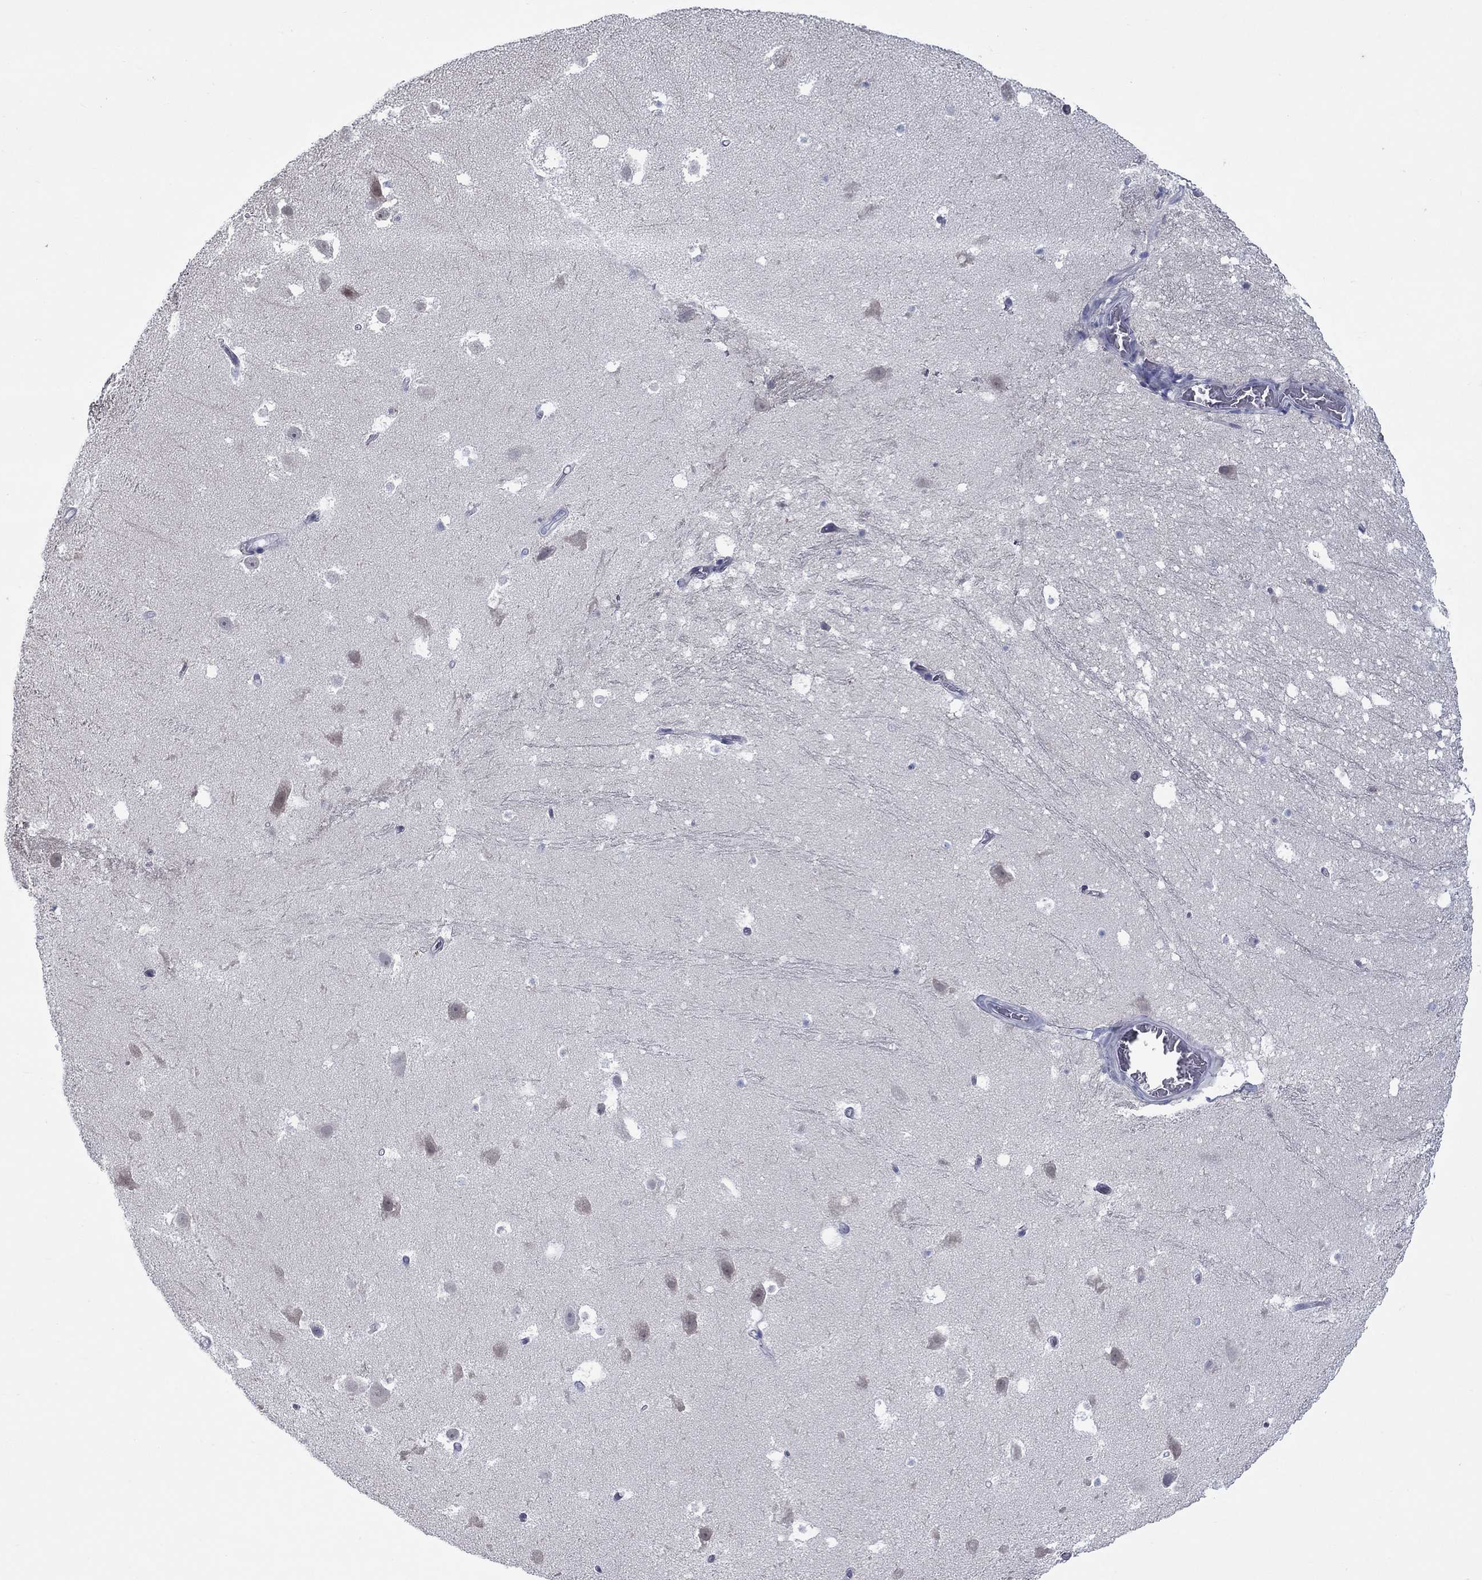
{"staining": {"intensity": "negative", "quantity": "none", "location": "none"}, "tissue": "hippocampus", "cell_type": "Glial cells", "image_type": "normal", "snomed": [{"axis": "morphology", "description": "Normal tissue, NOS"}, {"axis": "topography", "description": "Hippocampus"}], "caption": "DAB immunohistochemical staining of normal hippocampus displays no significant expression in glial cells. (Immunohistochemistry, brightfield microscopy, high magnification).", "gene": "UNC119B", "patient": {"sex": "male", "age": 26}}